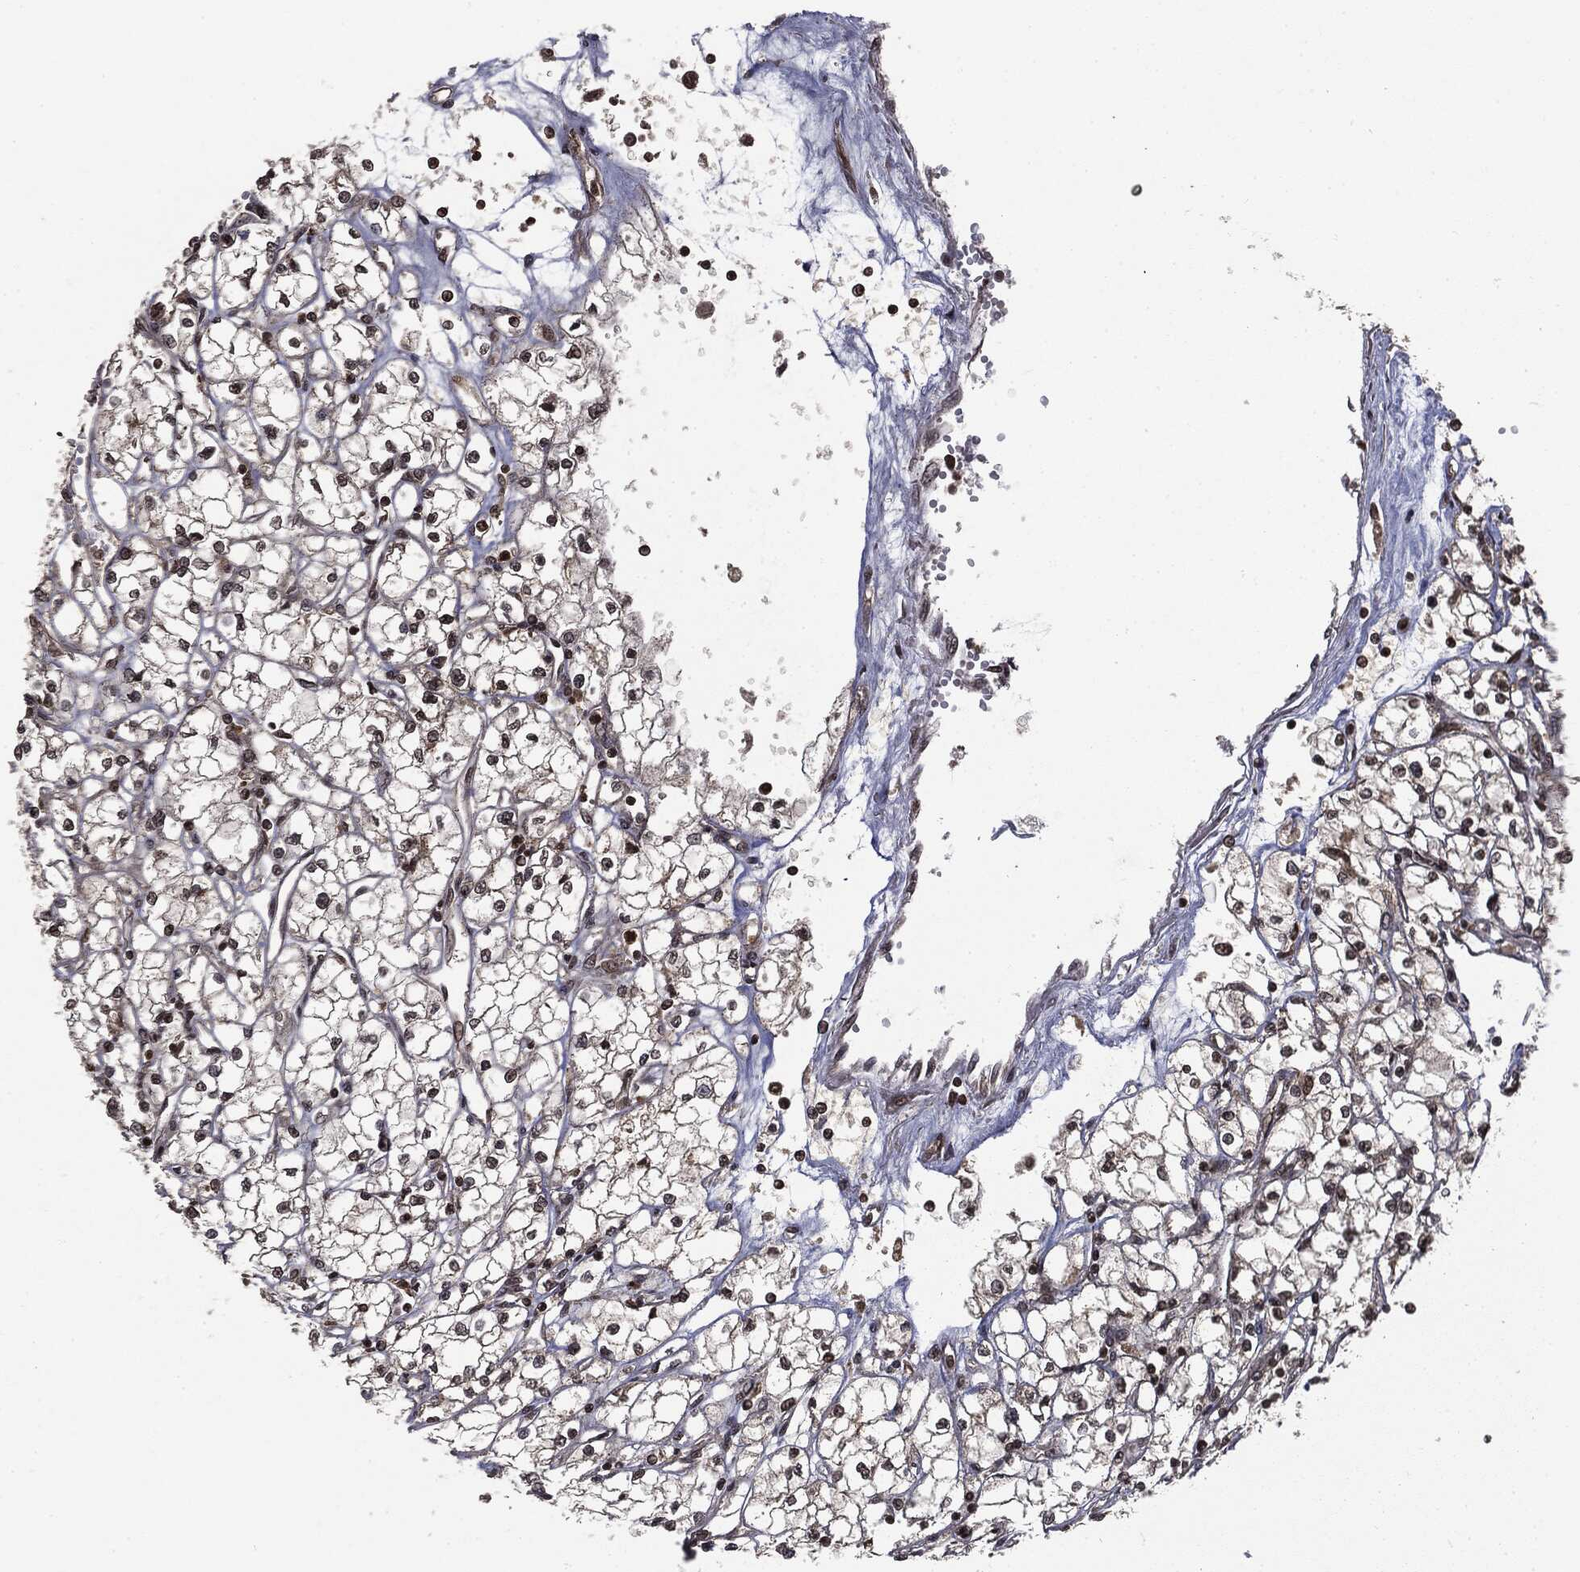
{"staining": {"intensity": "moderate", "quantity": "<25%", "location": "nuclear"}, "tissue": "renal cancer", "cell_type": "Tumor cells", "image_type": "cancer", "snomed": [{"axis": "morphology", "description": "Adenocarcinoma, NOS"}, {"axis": "topography", "description": "Kidney"}], "caption": "Protein positivity by immunohistochemistry displays moderate nuclear expression in about <25% of tumor cells in renal cancer (adenocarcinoma).", "gene": "CTDP1", "patient": {"sex": "male", "age": 67}}